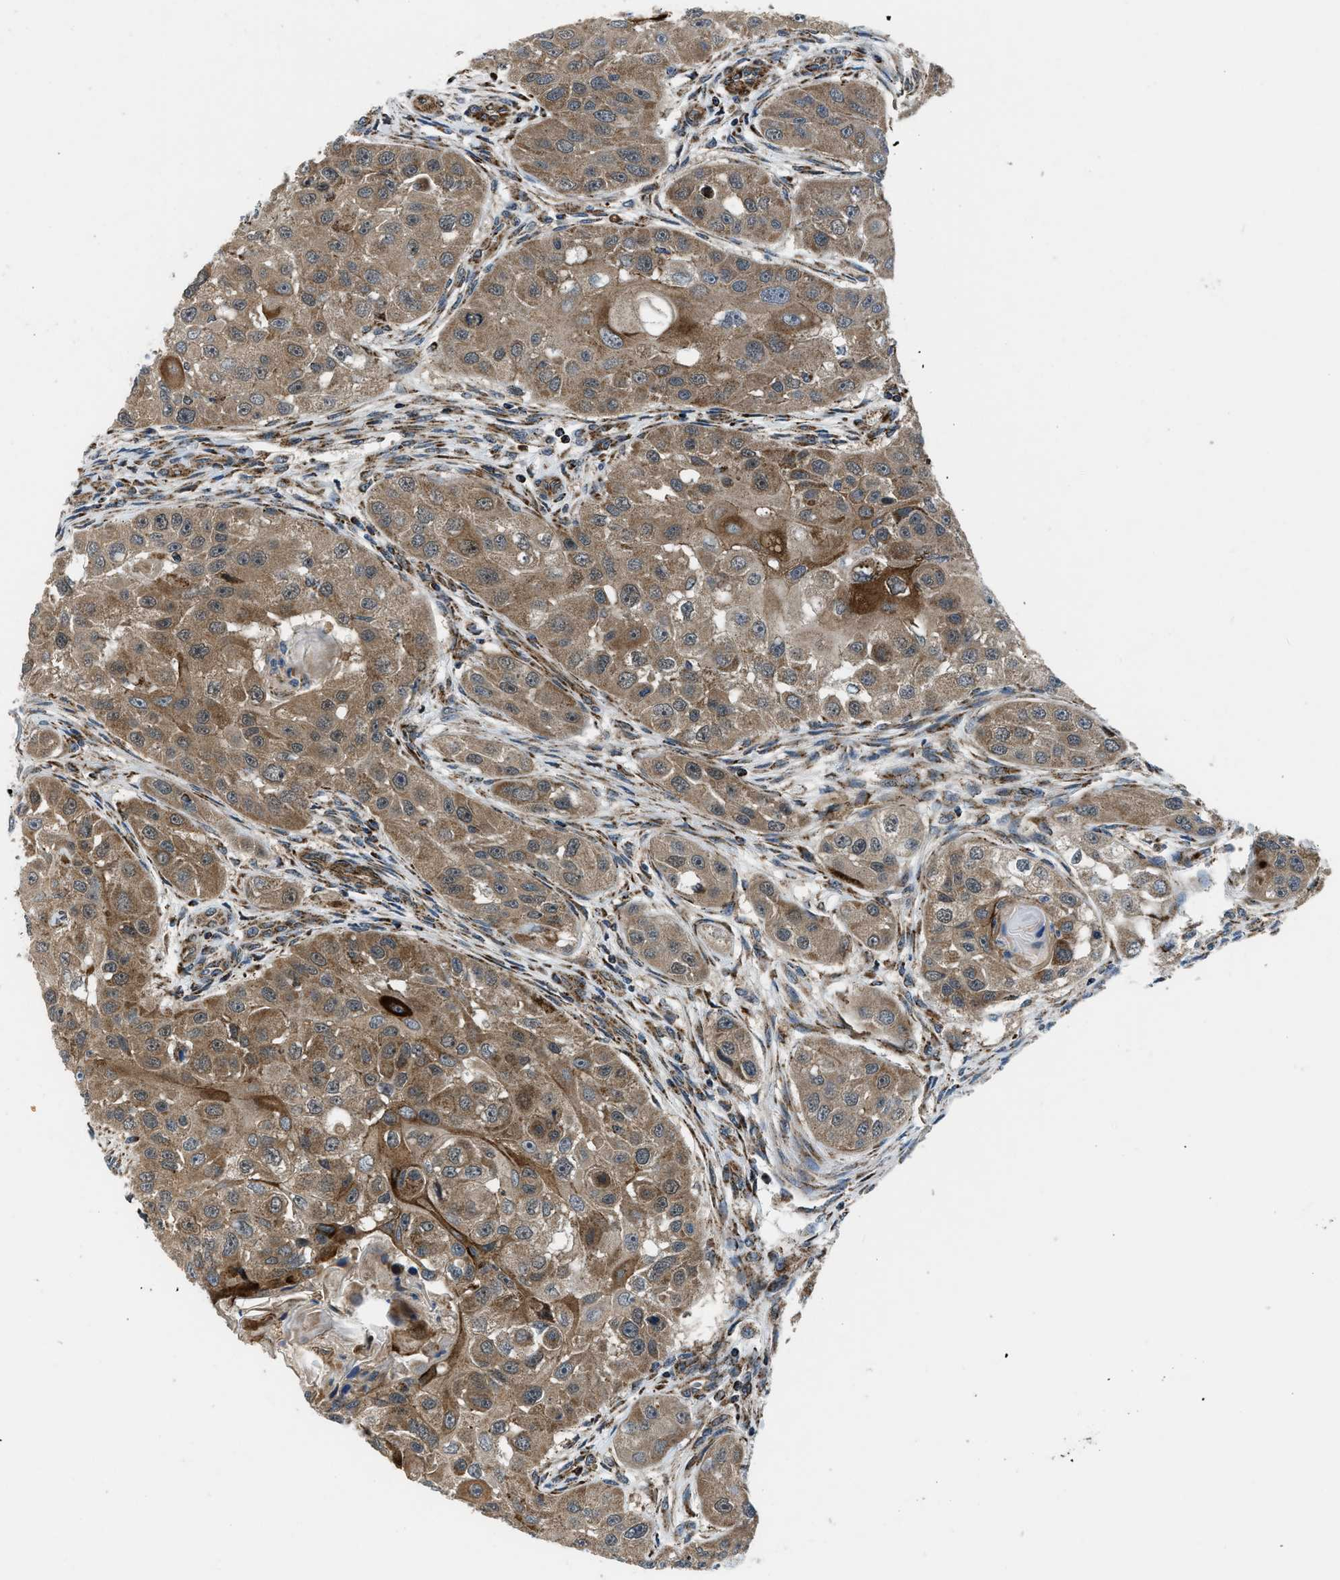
{"staining": {"intensity": "moderate", "quantity": ">75%", "location": "cytoplasmic/membranous"}, "tissue": "head and neck cancer", "cell_type": "Tumor cells", "image_type": "cancer", "snomed": [{"axis": "morphology", "description": "Normal tissue, NOS"}, {"axis": "morphology", "description": "Squamous cell carcinoma, NOS"}, {"axis": "topography", "description": "Skeletal muscle"}, {"axis": "topography", "description": "Head-Neck"}], "caption": "Head and neck cancer (squamous cell carcinoma) tissue demonstrates moderate cytoplasmic/membranous positivity in approximately >75% of tumor cells, visualized by immunohistochemistry. (Brightfield microscopy of DAB IHC at high magnification).", "gene": "GSDME", "patient": {"sex": "male", "age": 51}}